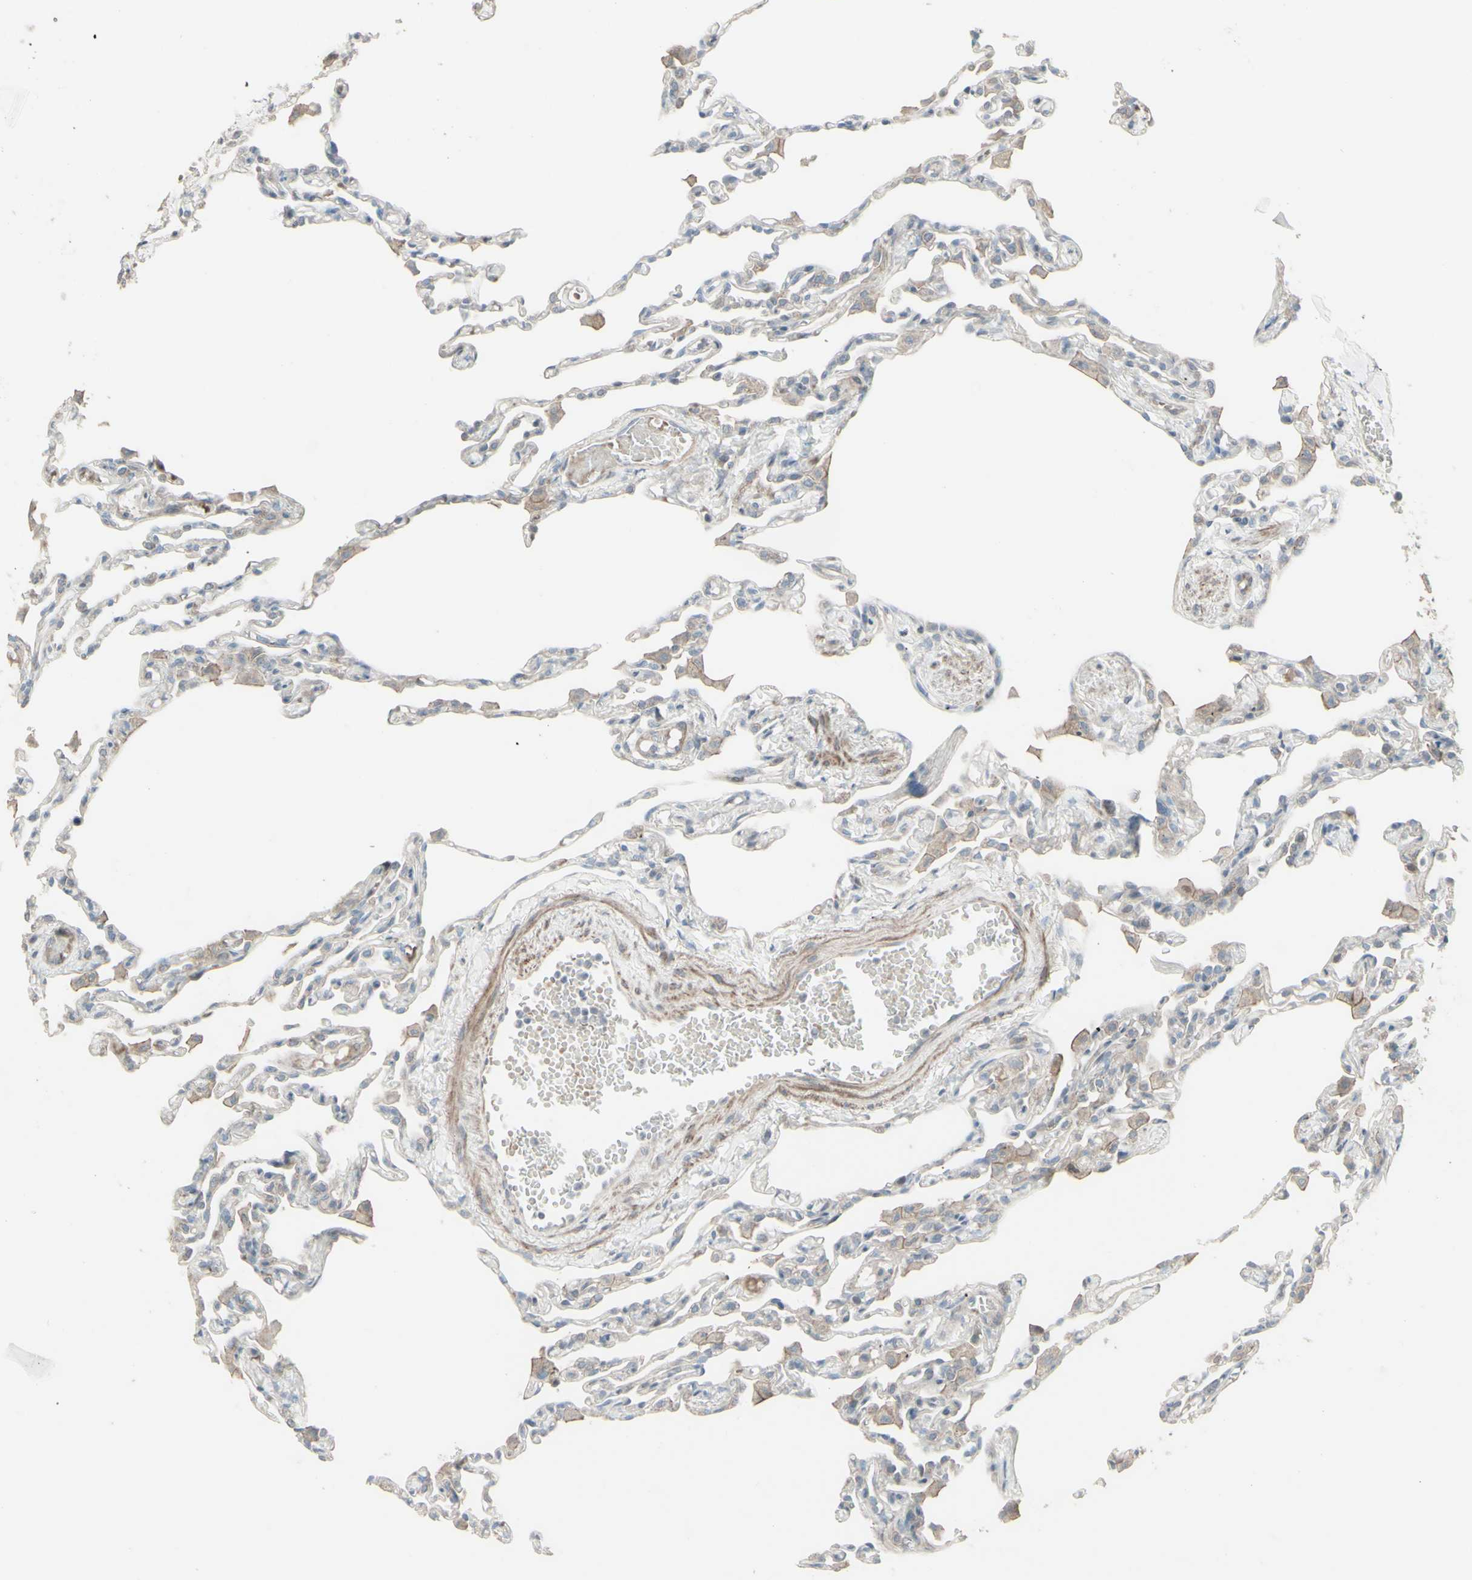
{"staining": {"intensity": "negative", "quantity": "none", "location": "none"}, "tissue": "lung", "cell_type": "Alveolar cells", "image_type": "normal", "snomed": [{"axis": "morphology", "description": "Normal tissue, NOS"}, {"axis": "topography", "description": "Lung"}], "caption": "This is an IHC histopathology image of unremarkable human lung. There is no expression in alveolar cells.", "gene": "GMNN", "patient": {"sex": "female", "age": 49}}